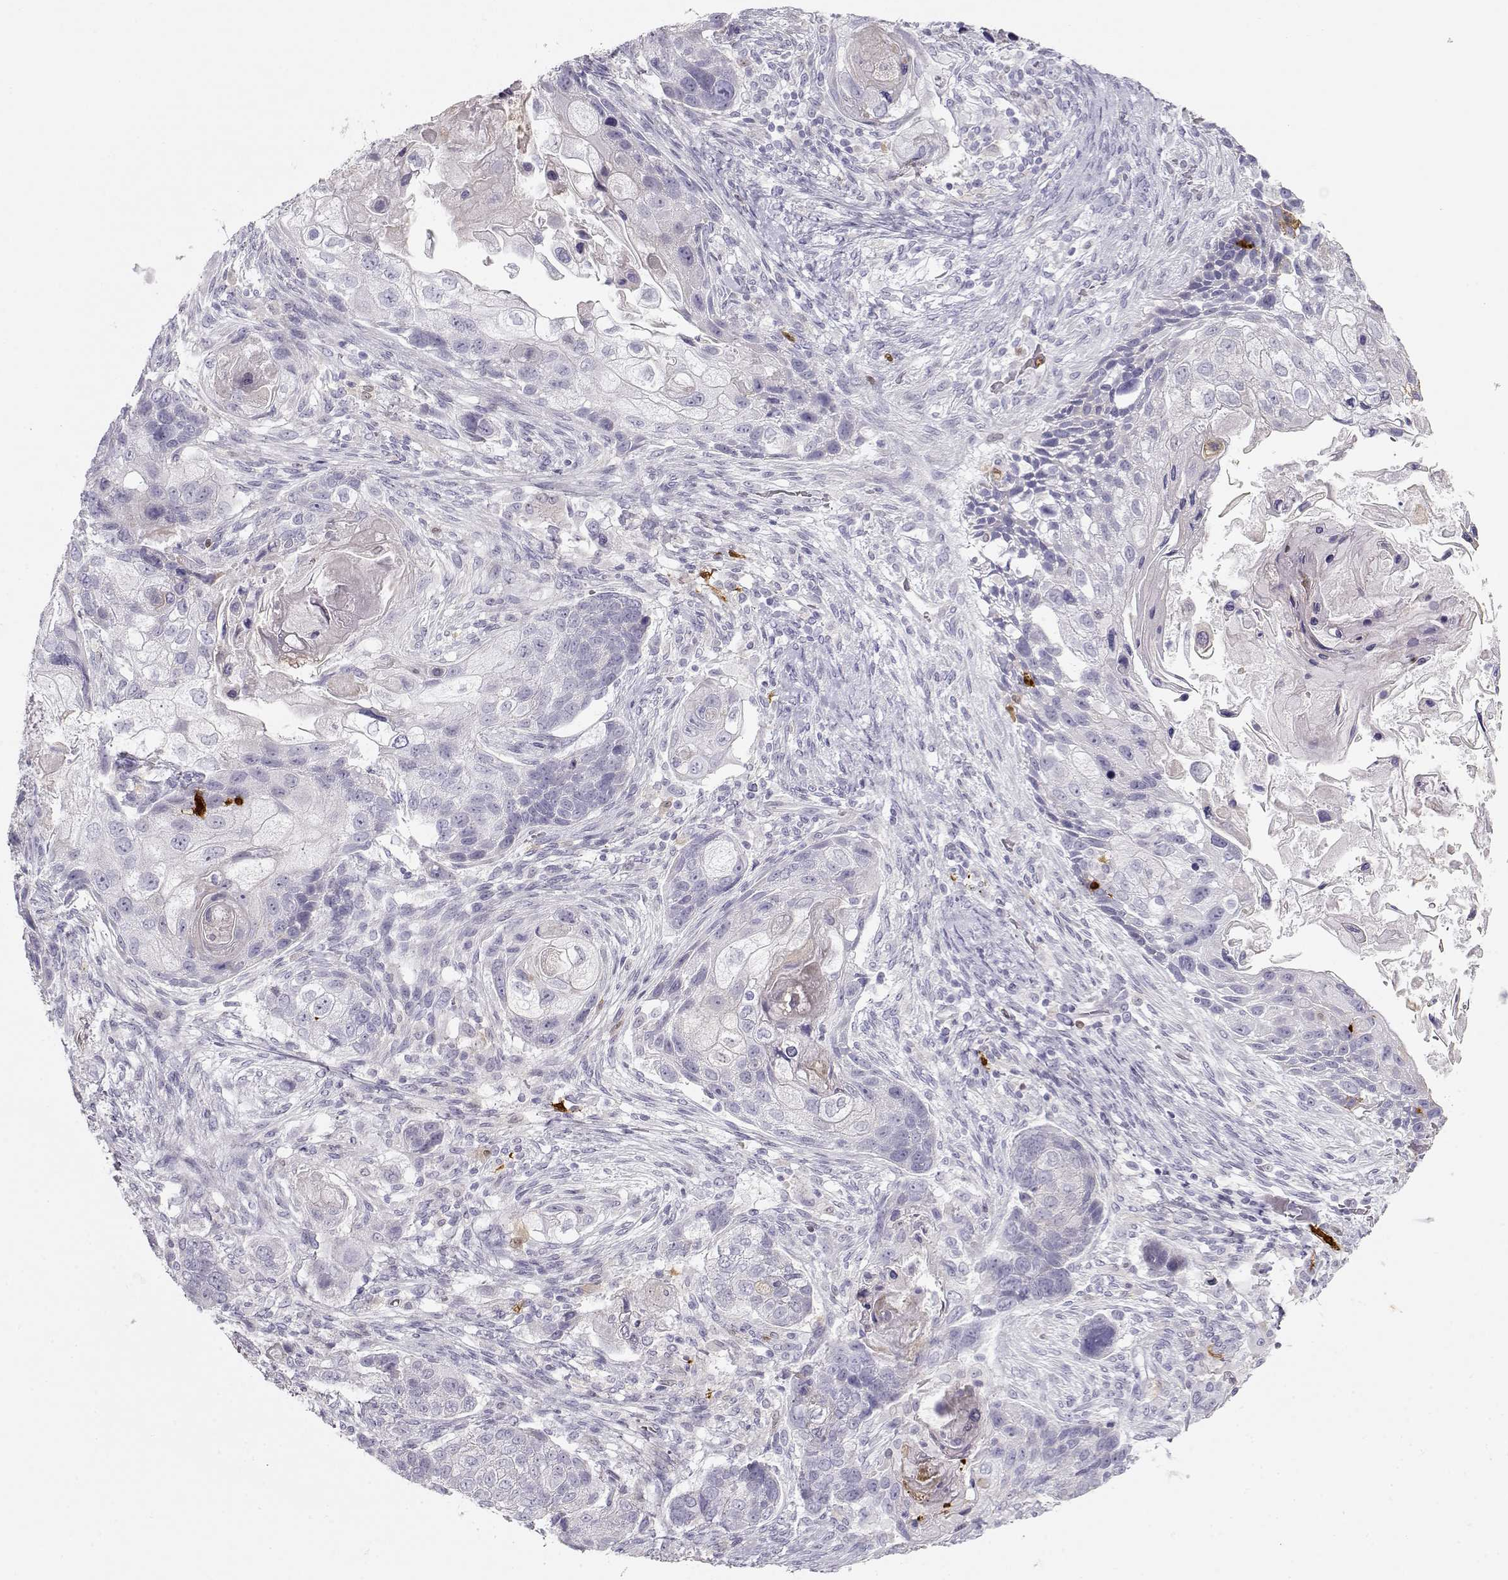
{"staining": {"intensity": "negative", "quantity": "none", "location": "none"}, "tissue": "lung cancer", "cell_type": "Tumor cells", "image_type": "cancer", "snomed": [{"axis": "morphology", "description": "Squamous cell carcinoma, NOS"}, {"axis": "topography", "description": "Lung"}], "caption": "This is an immunohistochemistry (IHC) micrograph of human squamous cell carcinoma (lung). There is no staining in tumor cells.", "gene": "S100B", "patient": {"sex": "male", "age": 69}}